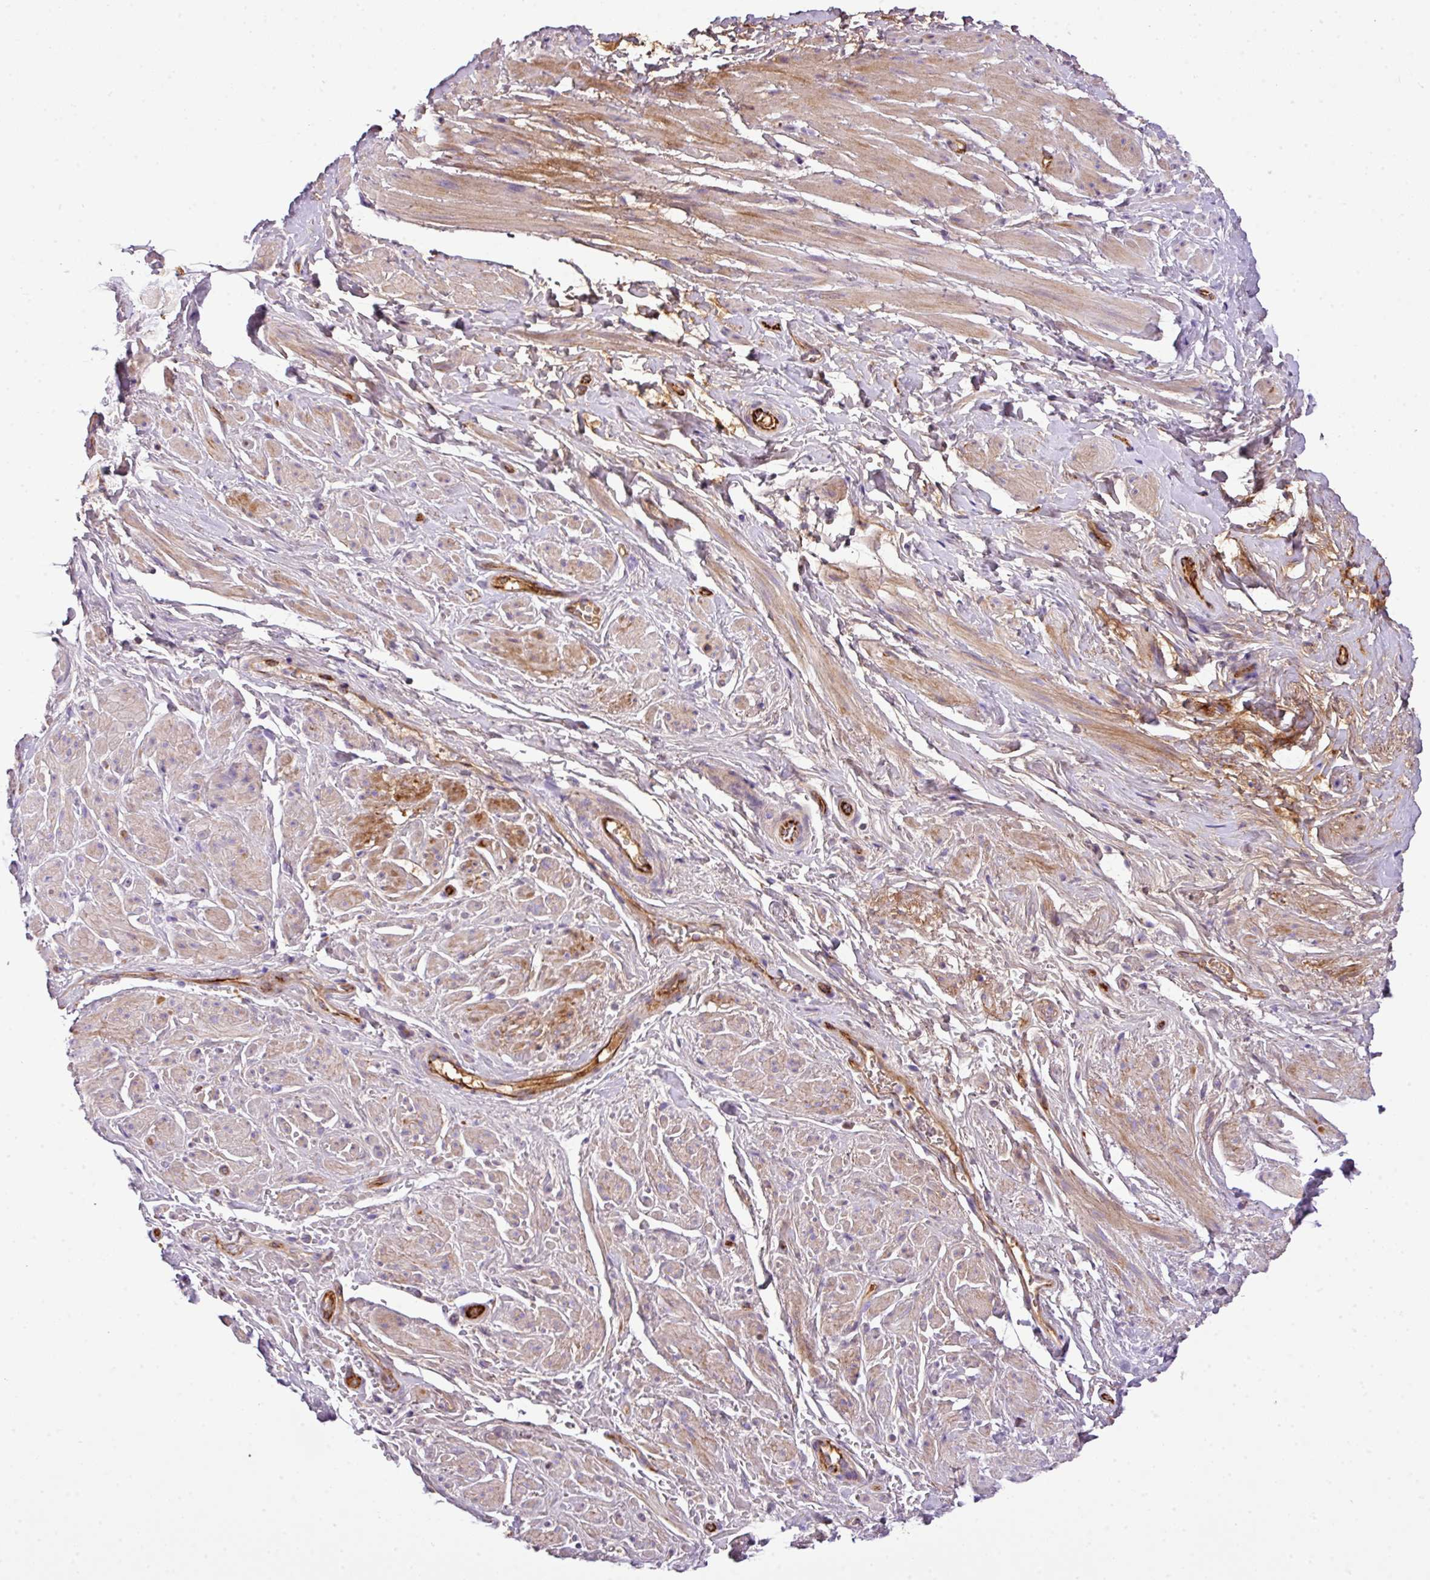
{"staining": {"intensity": "moderate", "quantity": "<25%", "location": "cytoplasmic/membranous"}, "tissue": "smooth muscle", "cell_type": "Smooth muscle cells", "image_type": "normal", "snomed": [{"axis": "morphology", "description": "Normal tissue, NOS"}, {"axis": "topography", "description": "Smooth muscle"}, {"axis": "topography", "description": "Peripheral nerve tissue"}], "caption": "Unremarkable smooth muscle was stained to show a protein in brown. There is low levels of moderate cytoplasmic/membranous staining in about <25% of smooth muscle cells. (DAB (3,3'-diaminobenzidine) IHC with brightfield microscopy, high magnification).", "gene": "CTXN2", "patient": {"sex": "male", "age": 69}}